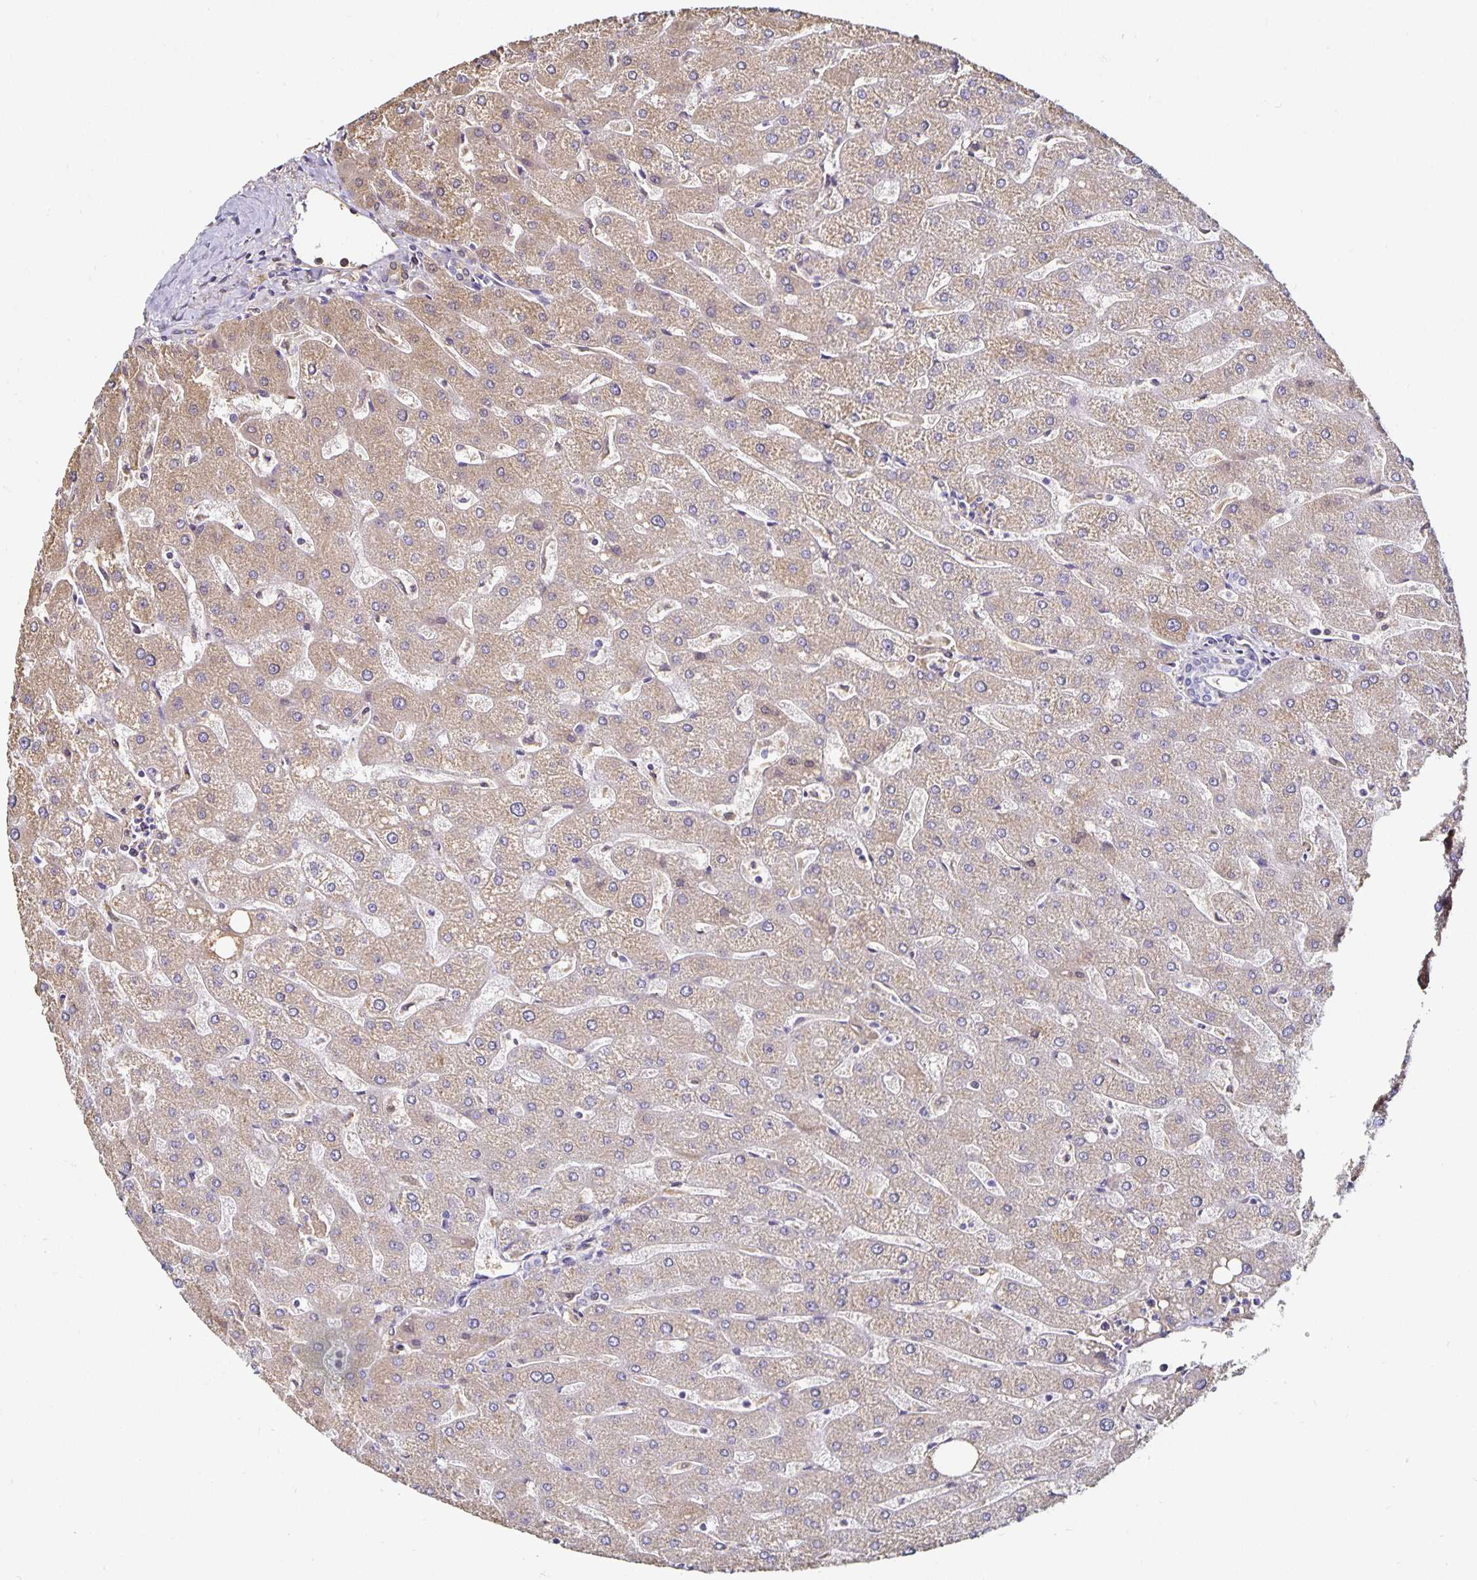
{"staining": {"intensity": "negative", "quantity": "none", "location": "none"}, "tissue": "liver", "cell_type": "Cholangiocytes", "image_type": "normal", "snomed": [{"axis": "morphology", "description": "Normal tissue, NOS"}, {"axis": "topography", "description": "Liver"}], "caption": "This is an IHC photomicrograph of unremarkable liver. There is no expression in cholangiocytes.", "gene": "TTR", "patient": {"sex": "male", "age": 67}}